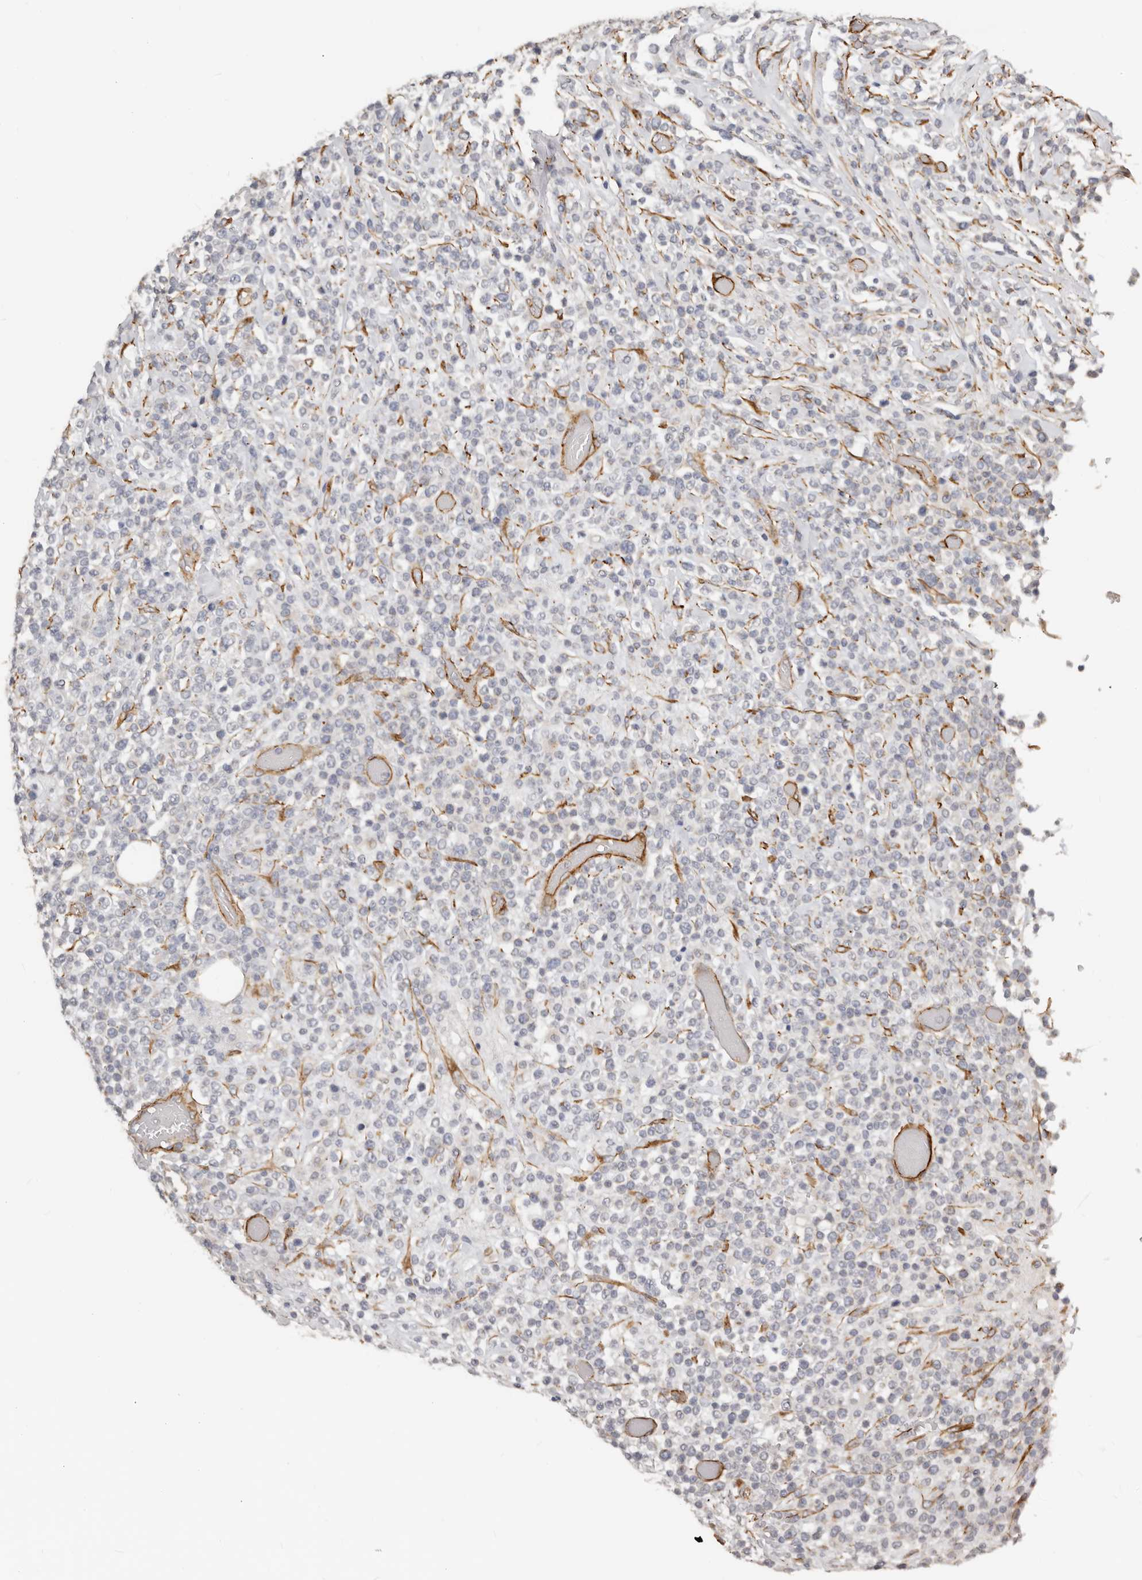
{"staining": {"intensity": "negative", "quantity": "none", "location": "none"}, "tissue": "lymphoma", "cell_type": "Tumor cells", "image_type": "cancer", "snomed": [{"axis": "morphology", "description": "Malignant lymphoma, non-Hodgkin's type, High grade"}, {"axis": "topography", "description": "Colon"}], "caption": "Tumor cells show no significant positivity in malignant lymphoma, non-Hodgkin's type (high-grade).", "gene": "RABAC1", "patient": {"sex": "female", "age": 53}}